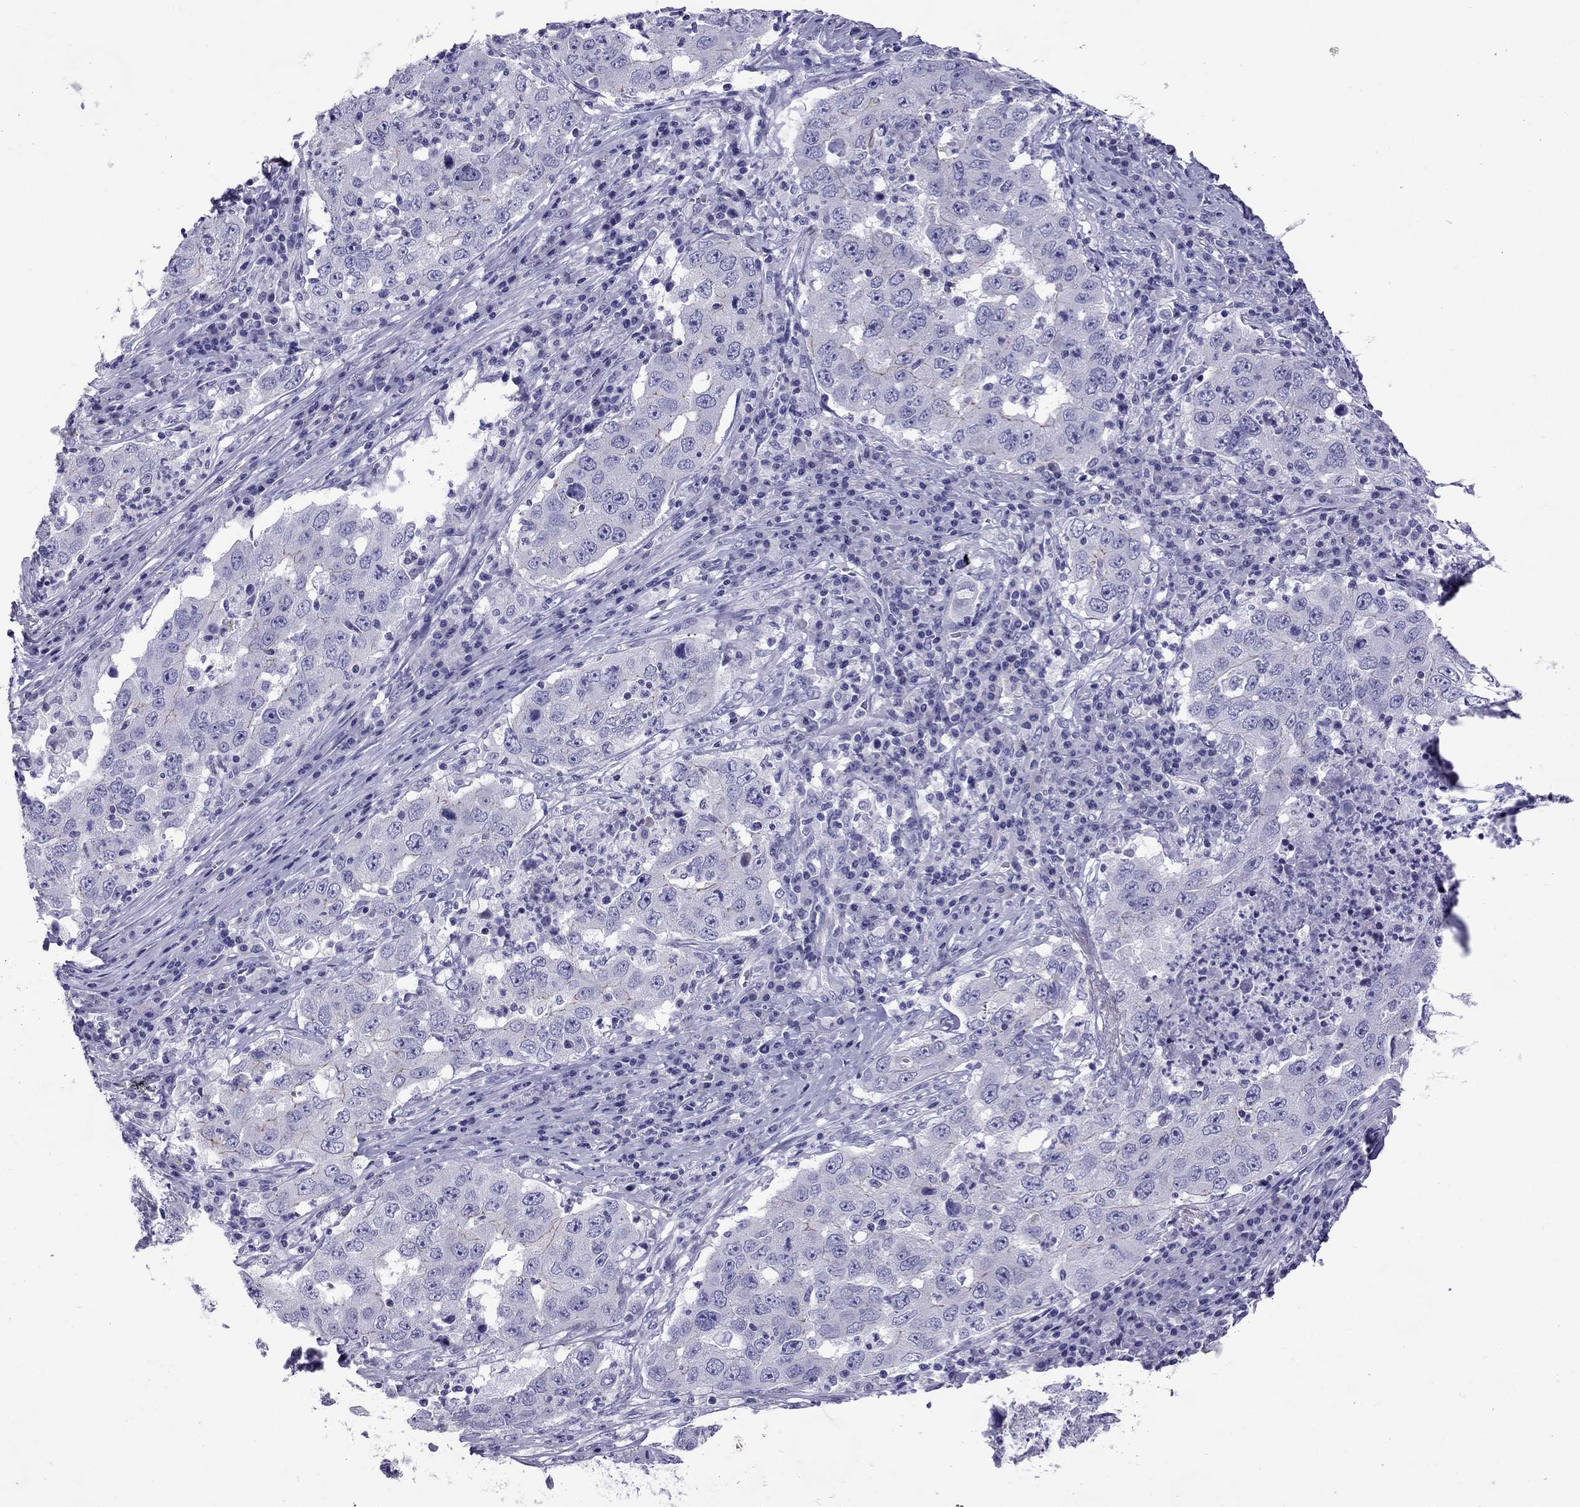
{"staining": {"intensity": "negative", "quantity": "none", "location": "none"}, "tissue": "lung cancer", "cell_type": "Tumor cells", "image_type": "cancer", "snomed": [{"axis": "morphology", "description": "Adenocarcinoma, NOS"}, {"axis": "topography", "description": "Lung"}], "caption": "Histopathology image shows no protein expression in tumor cells of lung cancer tissue. (Immunohistochemistry, brightfield microscopy, high magnification).", "gene": "MYL11", "patient": {"sex": "male", "age": 73}}